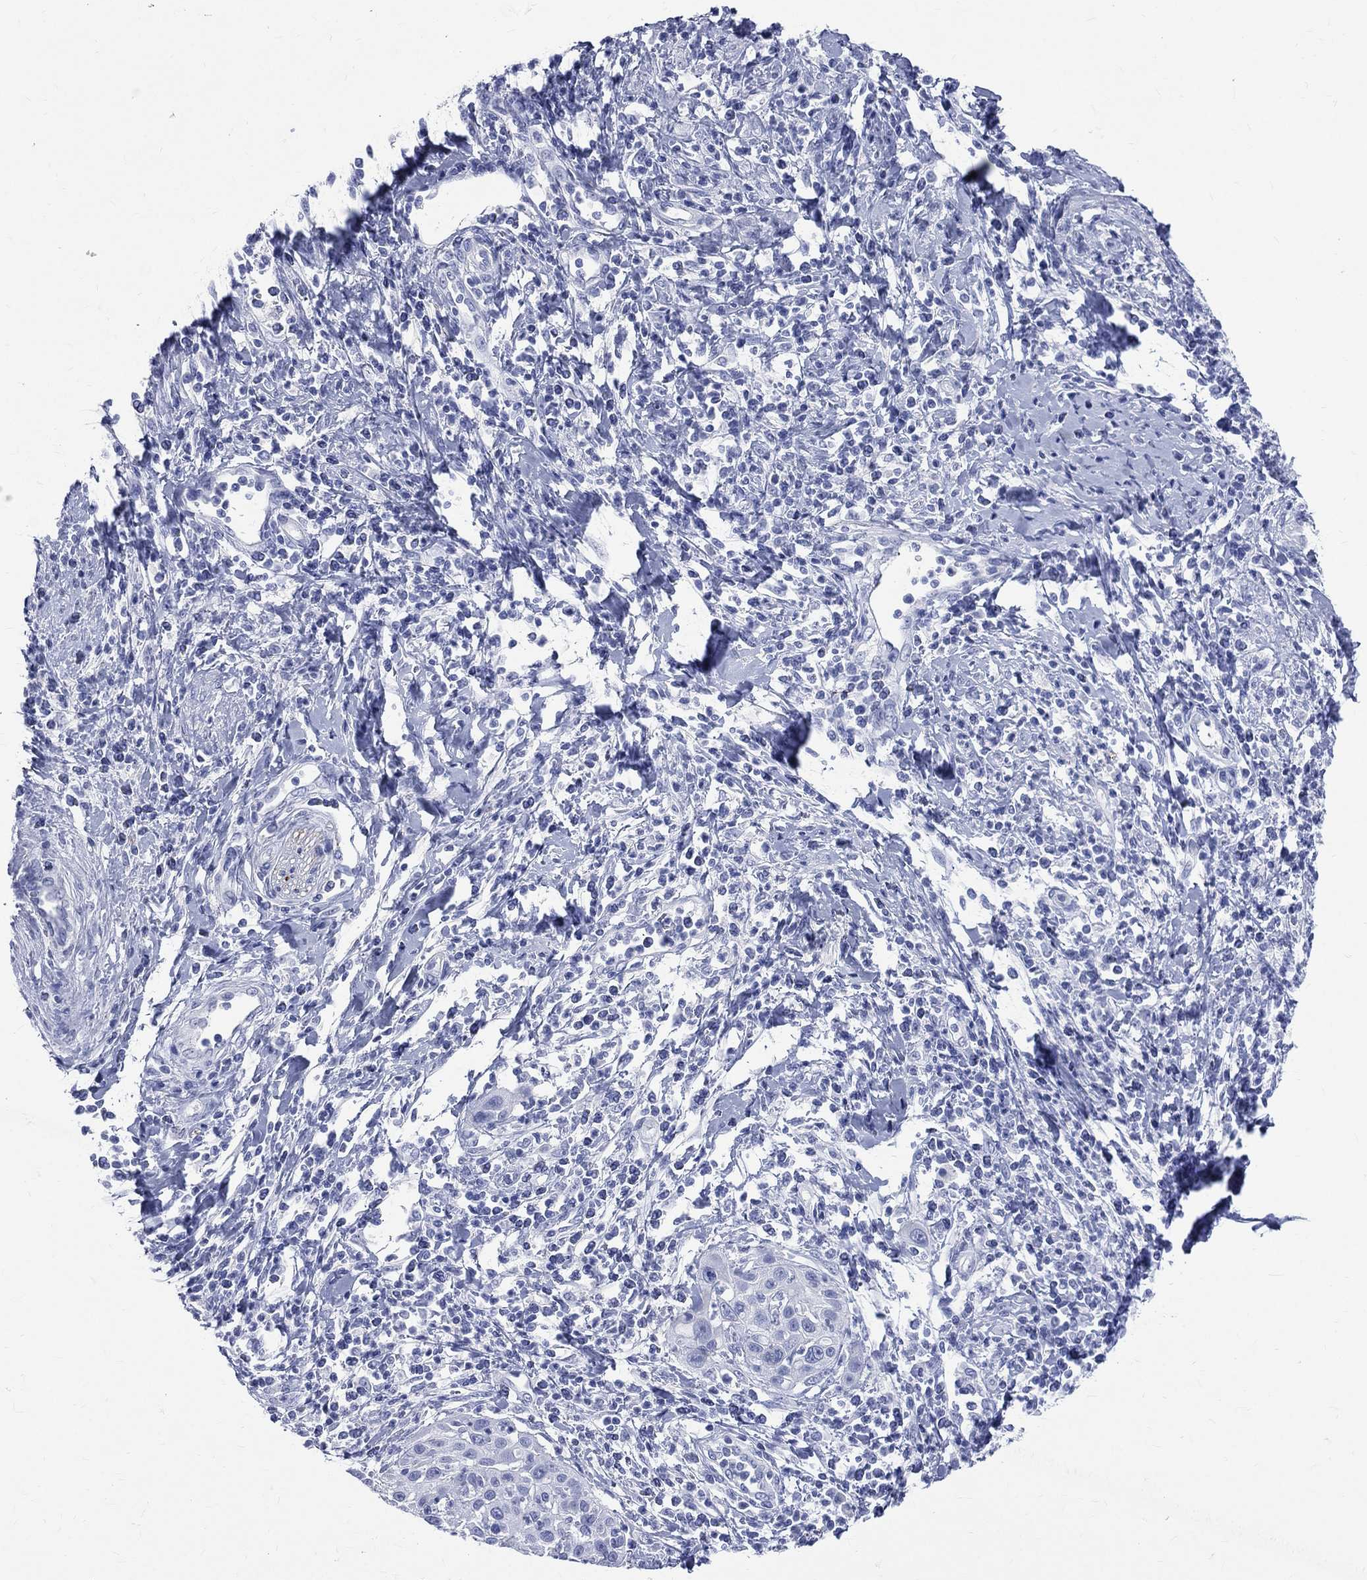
{"staining": {"intensity": "negative", "quantity": "none", "location": "none"}, "tissue": "cervical cancer", "cell_type": "Tumor cells", "image_type": "cancer", "snomed": [{"axis": "morphology", "description": "Squamous cell carcinoma, NOS"}, {"axis": "topography", "description": "Cervix"}], "caption": "There is no significant positivity in tumor cells of squamous cell carcinoma (cervical).", "gene": "SYP", "patient": {"sex": "female", "age": 26}}